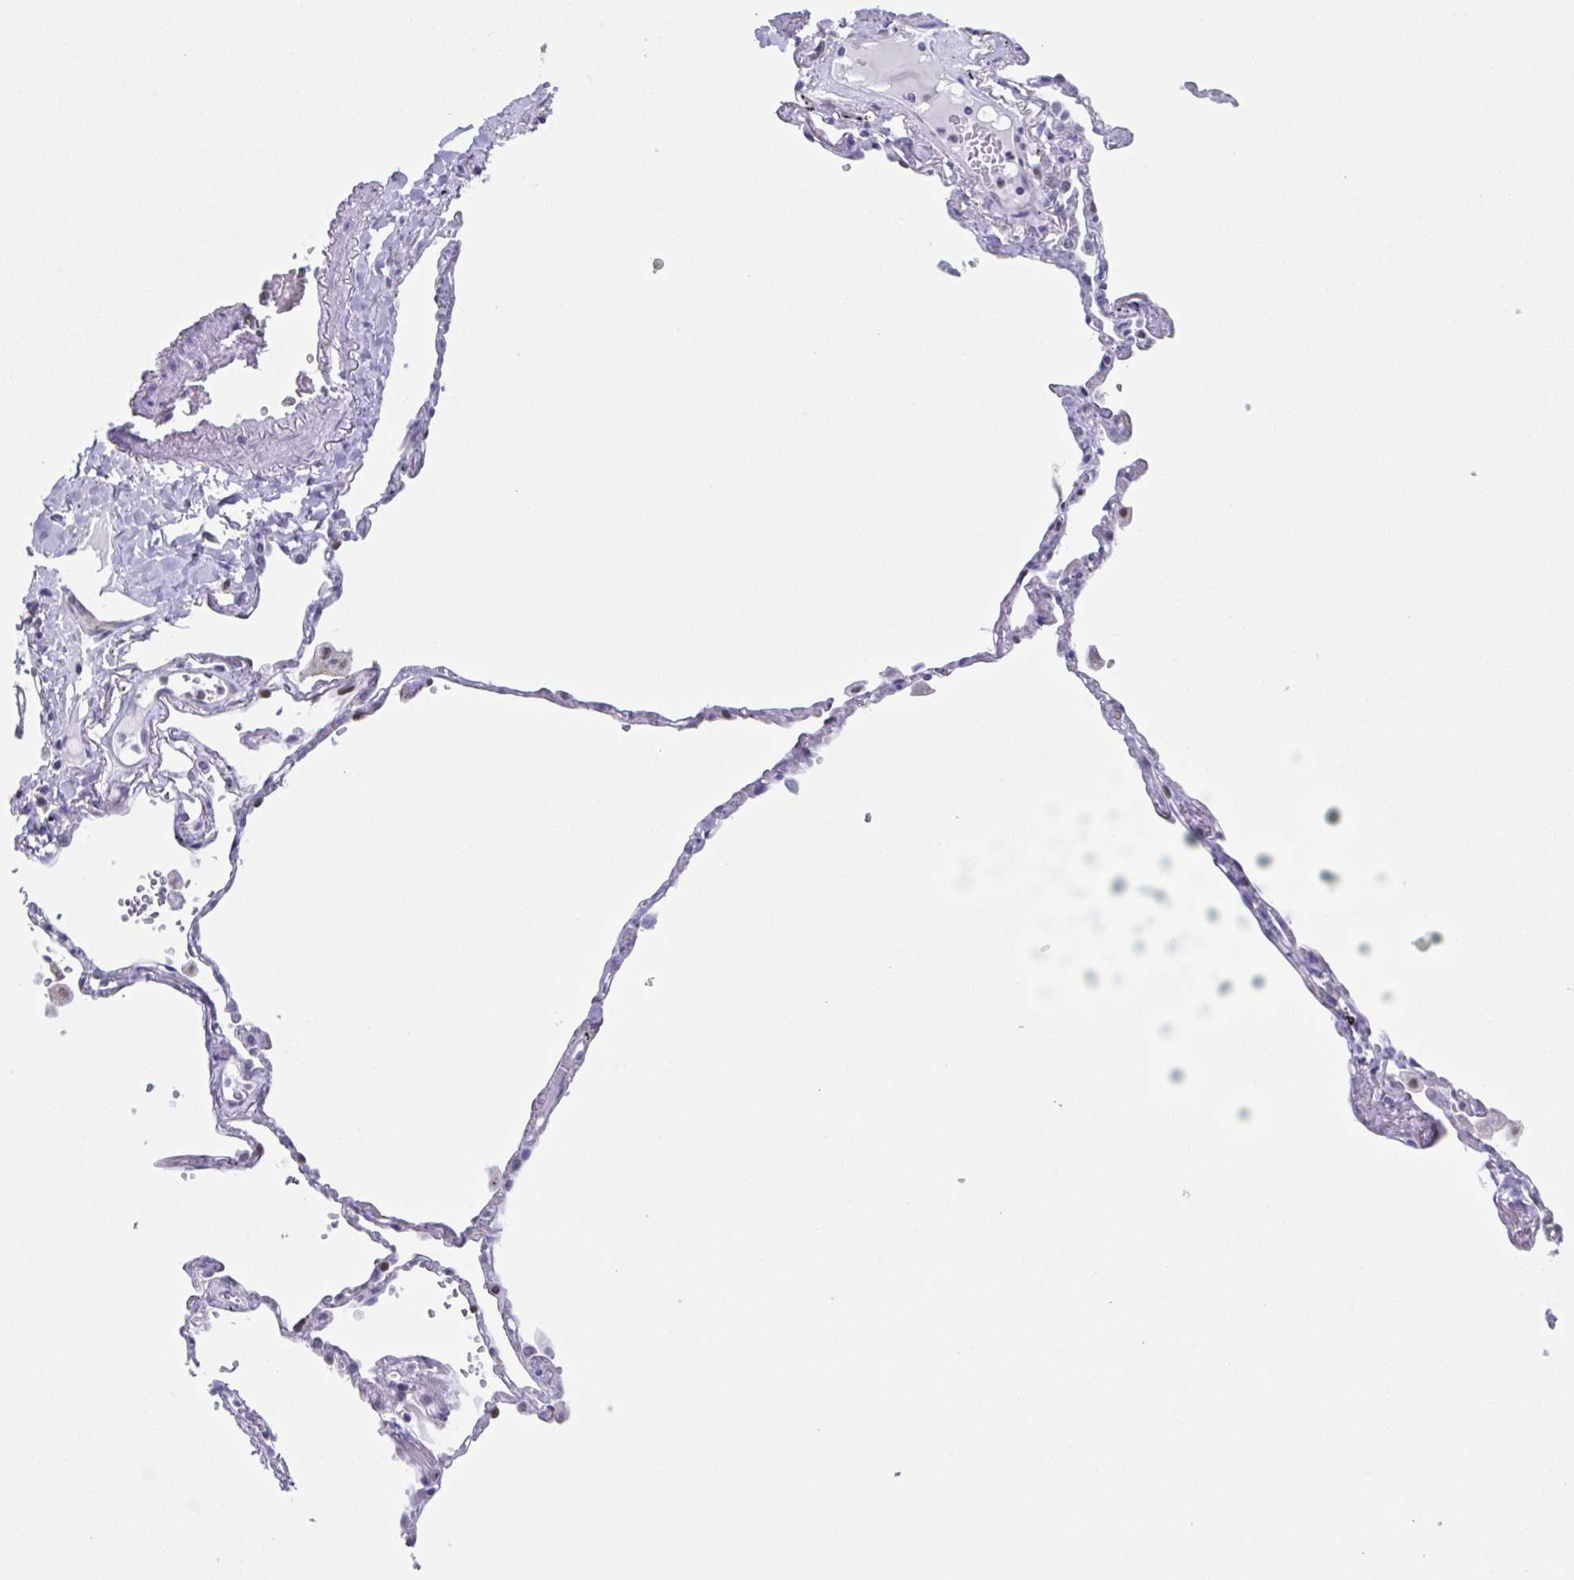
{"staining": {"intensity": "negative", "quantity": "none", "location": "none"}, "tissue": "lung", "cell_type": "Alveolar cells", "image_type": "normal", "snomed": [{"axis": "morphology", "description": "Normal tissue, NOS"}, {"axis": "topography", "description": "Lung"}], "caption": "Immunohistochemistry photomicrograph of normal lung stained for a protein (brown), which exhibits no staining in alveolar cells.", "gene": "PBOV1", "patient": {"sex": "female", "age": 67}}